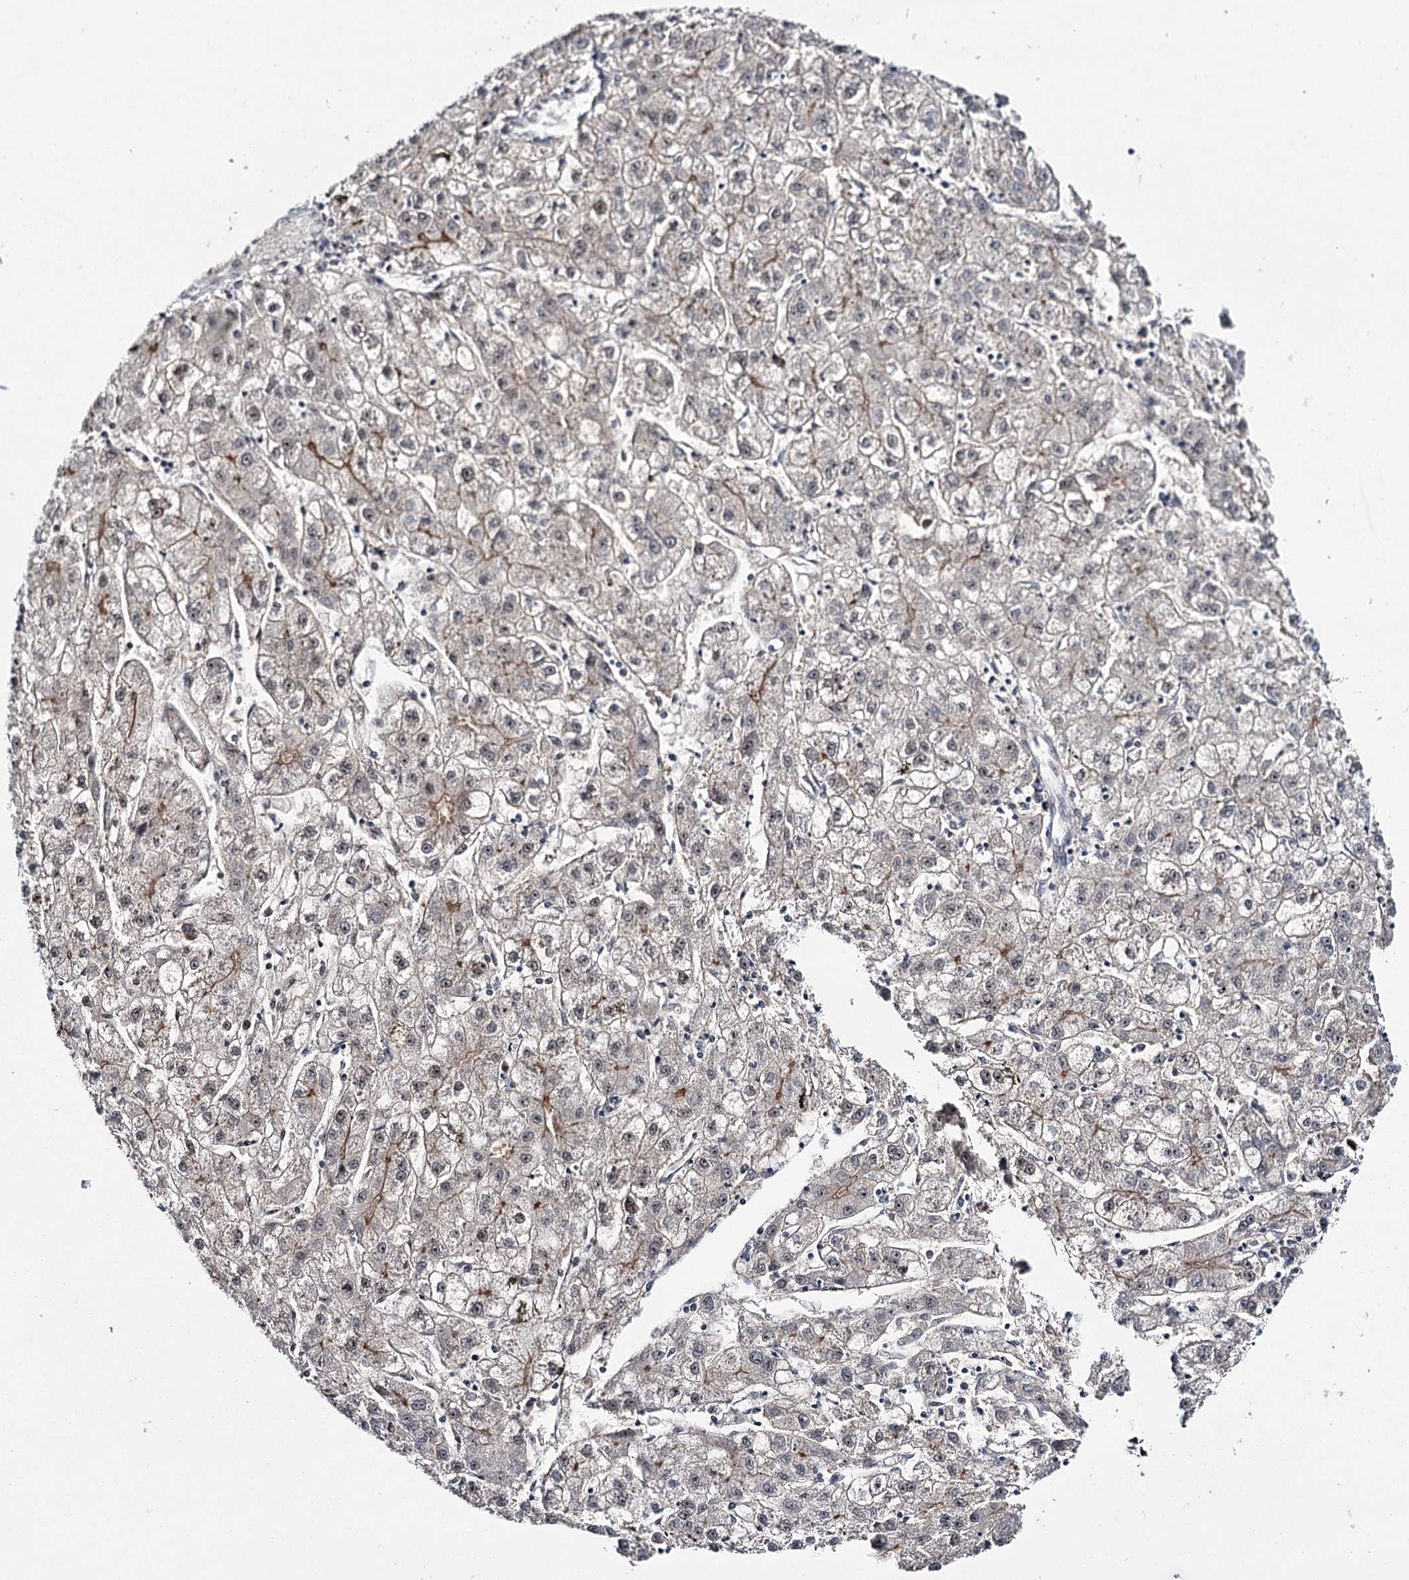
{"staining": {"intensity": "moderate", "quantity": "<25%", "location": "nuclear"}, "tissue": "liver cancer", "cell_type": "Tumor cells", "image_type": "cancer", "snomed": [{"axis": "morphology", "description": "Carcinoma, Hepatocellular, NOS"}, {"axis": "topography", "description": "Liver"}], "caption": "Immunohistochemistry (DAB (3,3'-diaminobenzidine)) staining of human liver hepatocellular carcinoma reveals moderate nuclear protein positivity in about <25% of tumor cells.", "gene": "SCAF8", "patient": {"sex": "male", "age": 72}}